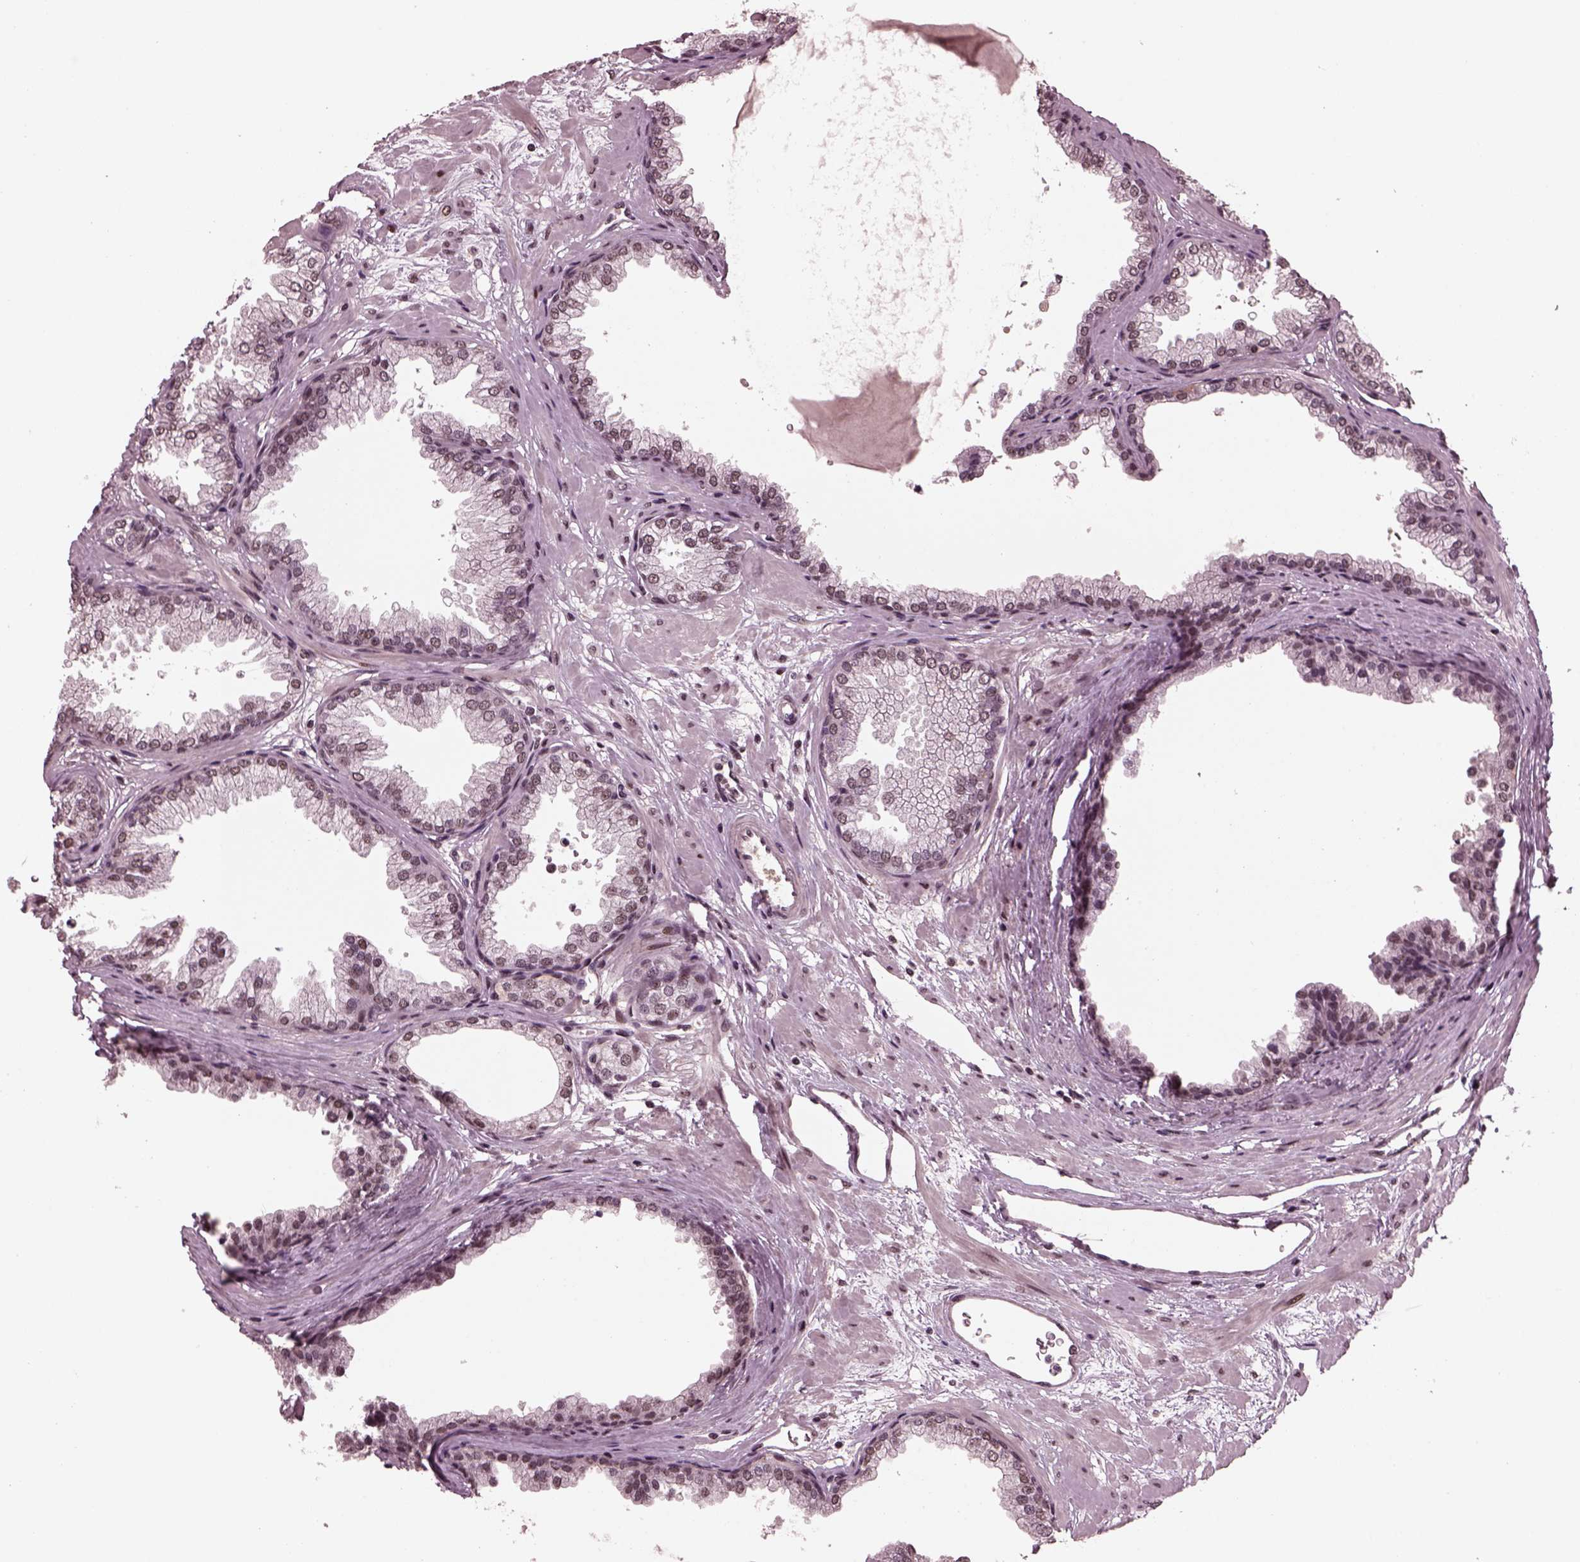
{"staining": {"intensity": "weak", "quantity": "25%-75%", "location": "nuclear"}, "tissue": "prostate", "cell_type": "Glandular cells", "image_type": "normal", "snomed": [{"axis": "morphology", "description": "Normal tissue, NOS"}, {"axis": "topography", "description": "Prostate"}], "caption": "Immunohistochemical staining of benign human prostate exhibits 25%-75% levels of weak nuclear protein expression in about 25%-75% of glandular cells.", "gene": "NAP1L5", "patient": {"sex": "male", "age": 37}}